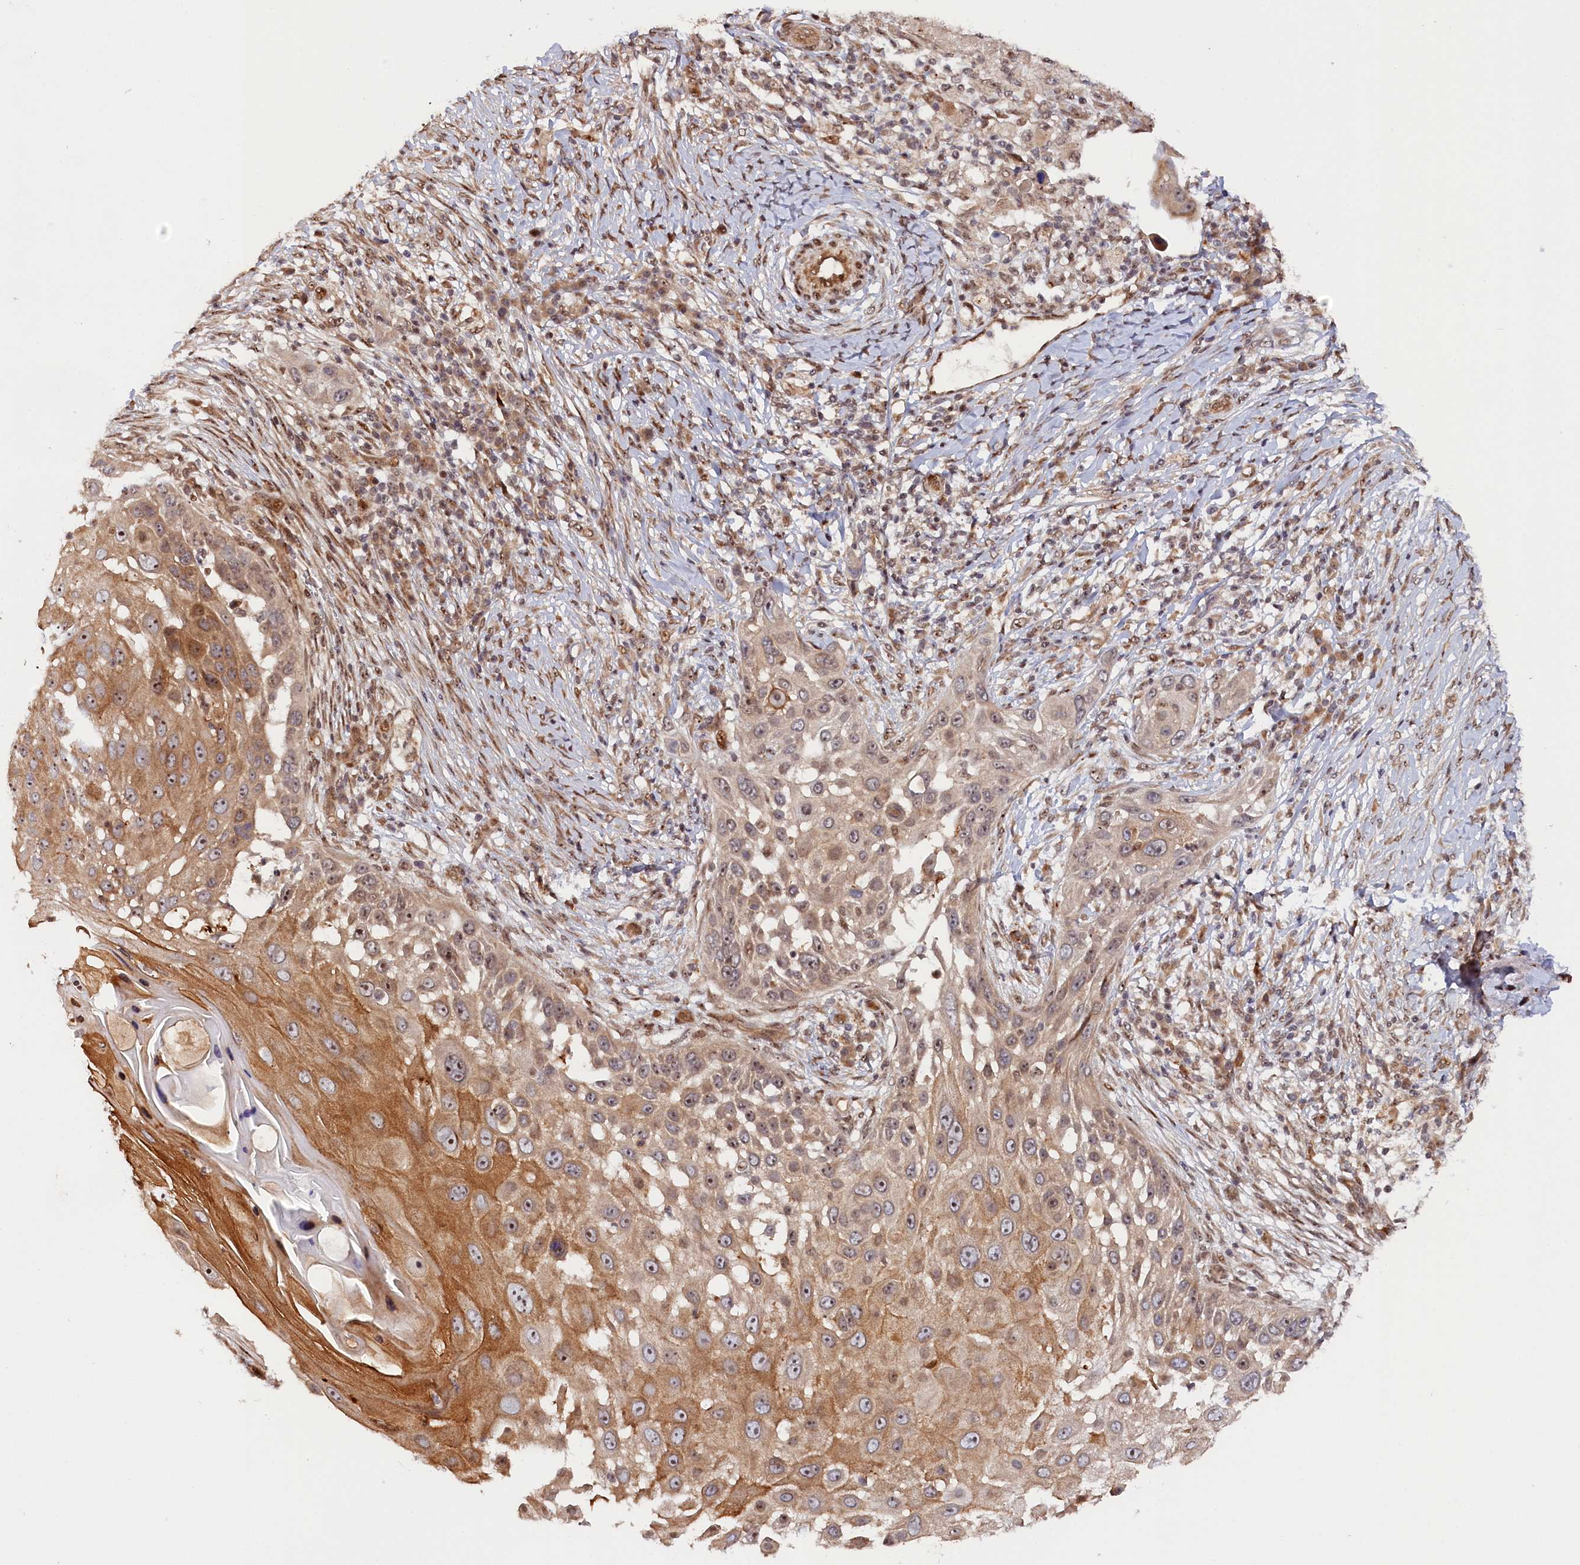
{"staining": {"intensity": "moderate", "quantity": "25%-75%", "location": "cytoplasmic/membranous,nuclear"}, "tissue": "skin cancer", "cell_type": "Tumor cells", "image_type": "cancer", "snomed": [{"axis": "morphology", "description": "Squamous cell carcinoma, NOS"}, {"axis": "topography", "description": "Skin"}], "caption": "Immunohistochemistry (IHC) of squamous cell carcinoma (skin) exhibits medium levels of moderate cytoplasmic/membranous and nuclear expression in approximately 25%-75% of tumor cells.", "gene": "ANKRD24", "patient": {"sex": "female", "age": 44}}